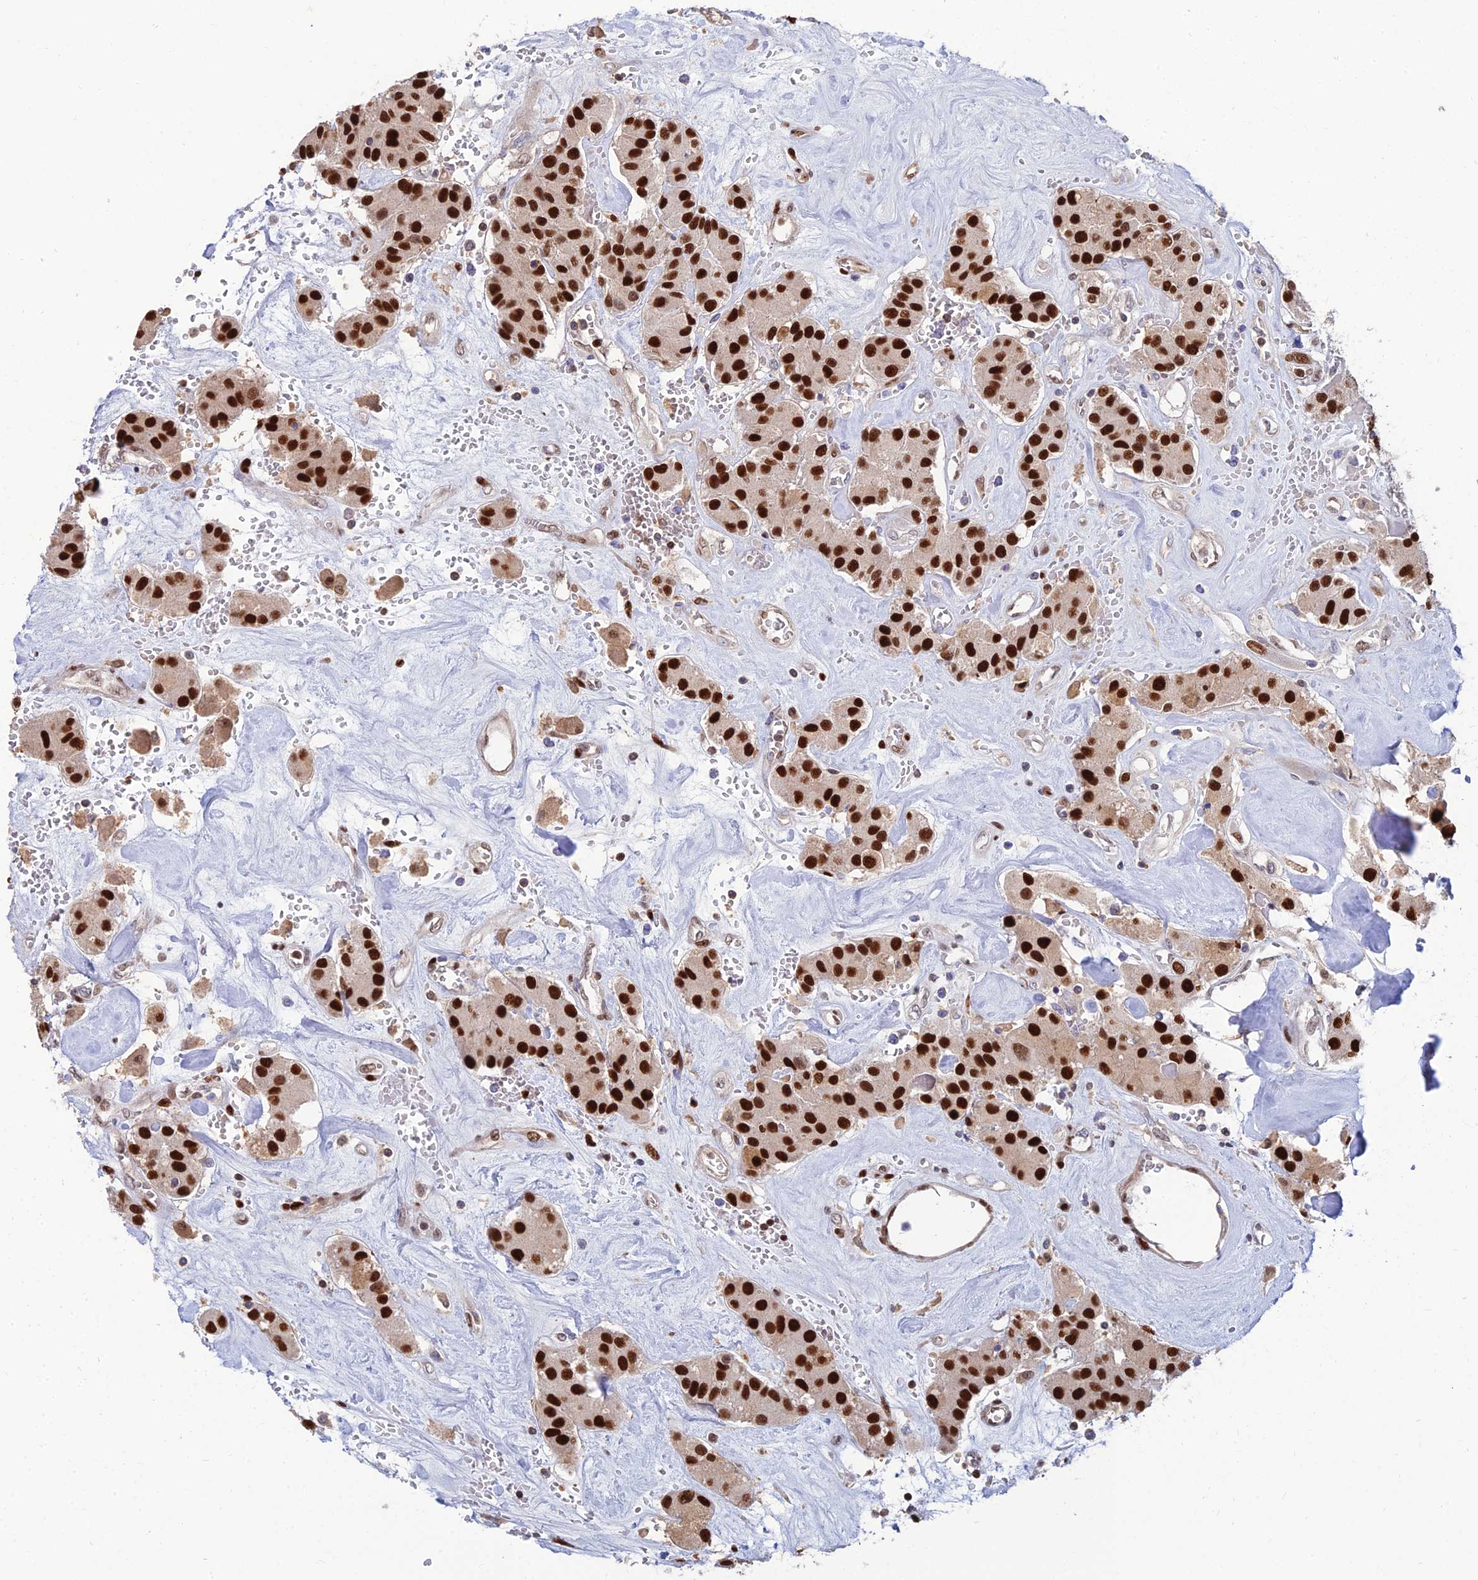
{"staining": {"intensity": "strong", "quantity": ">75%", "location": "nuclear"}, "tissue": "carcinoid", "cell_type": "Tumor cells", "image_type": "cancer", "snomed": [{"axis": "morphology", "description": "Carcinoid, malignant, NOS"}, {"axis": "topography", "description": "Pancreas"}], "caption": "Human carcinoid stained for a protein (brown) reveals strong nuclear positive staining in about >75% of tumor cells.", "gene": "DNPEP", "patient": {"sex": "male", "age": 41}}